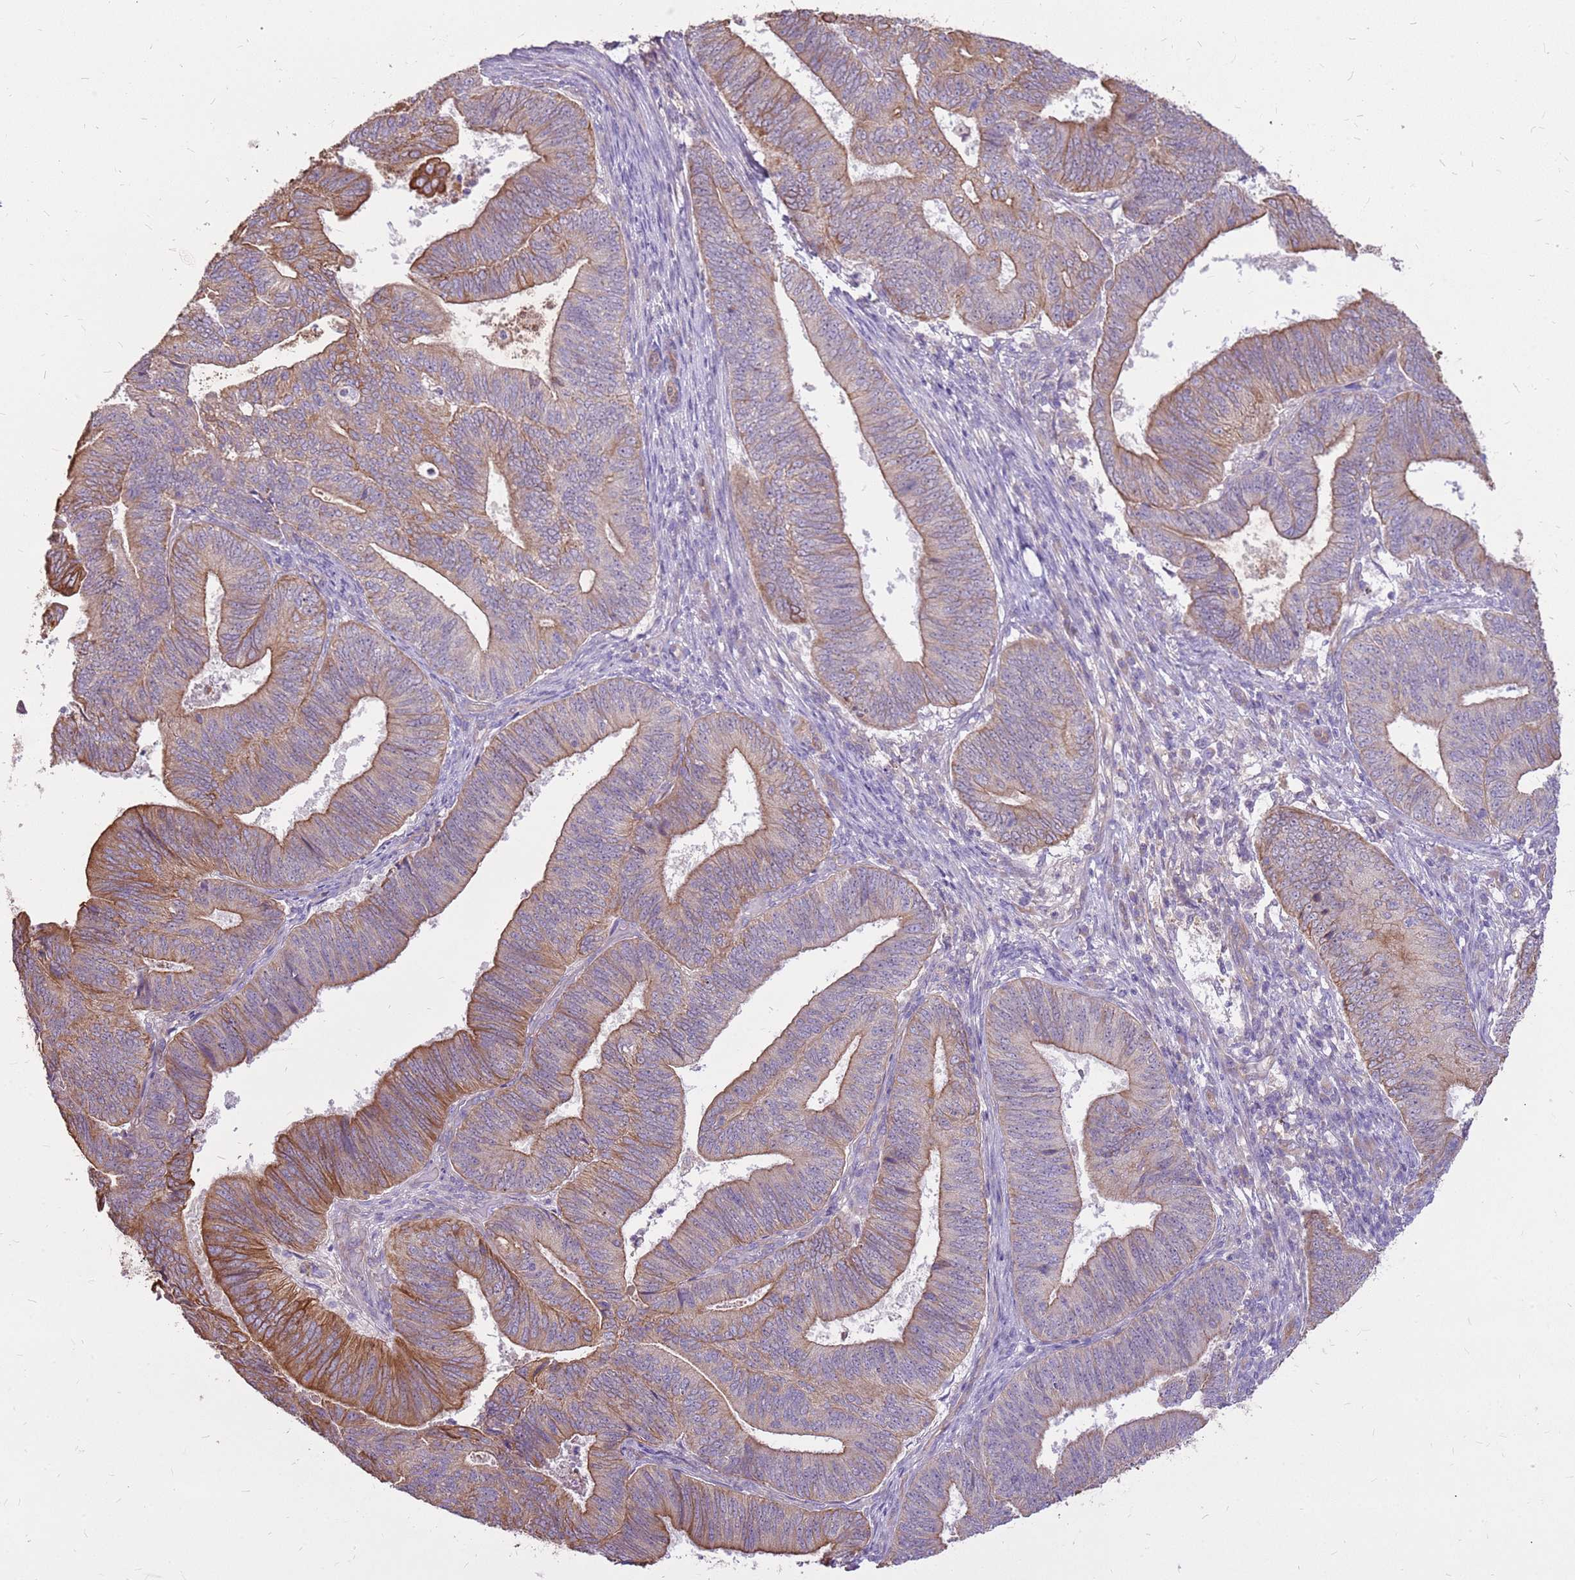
{"staining": {"intensity": "moderate", "quantity": "25%-75%", "location": "cytoplasmic/membranous"}, "tissue": "endometrial cancer", "cell_type": "Tumor cells", "image_type": "cancer", "snomed": [{"axis": "morphology", "description": "Adenocarcinoma, NOS"}, {"axis": "topography", "description": "Endometrium"}], "caption": "The histopathology image shows immunohistochemical staining of adenocarcinoma (endometrial). There is moderate cytoplasmic/membranous positivity is identified in about 25%-75% of tumor cells.", "gene": "WASHC4", "patient": {"sex": "female", "age": 70}}